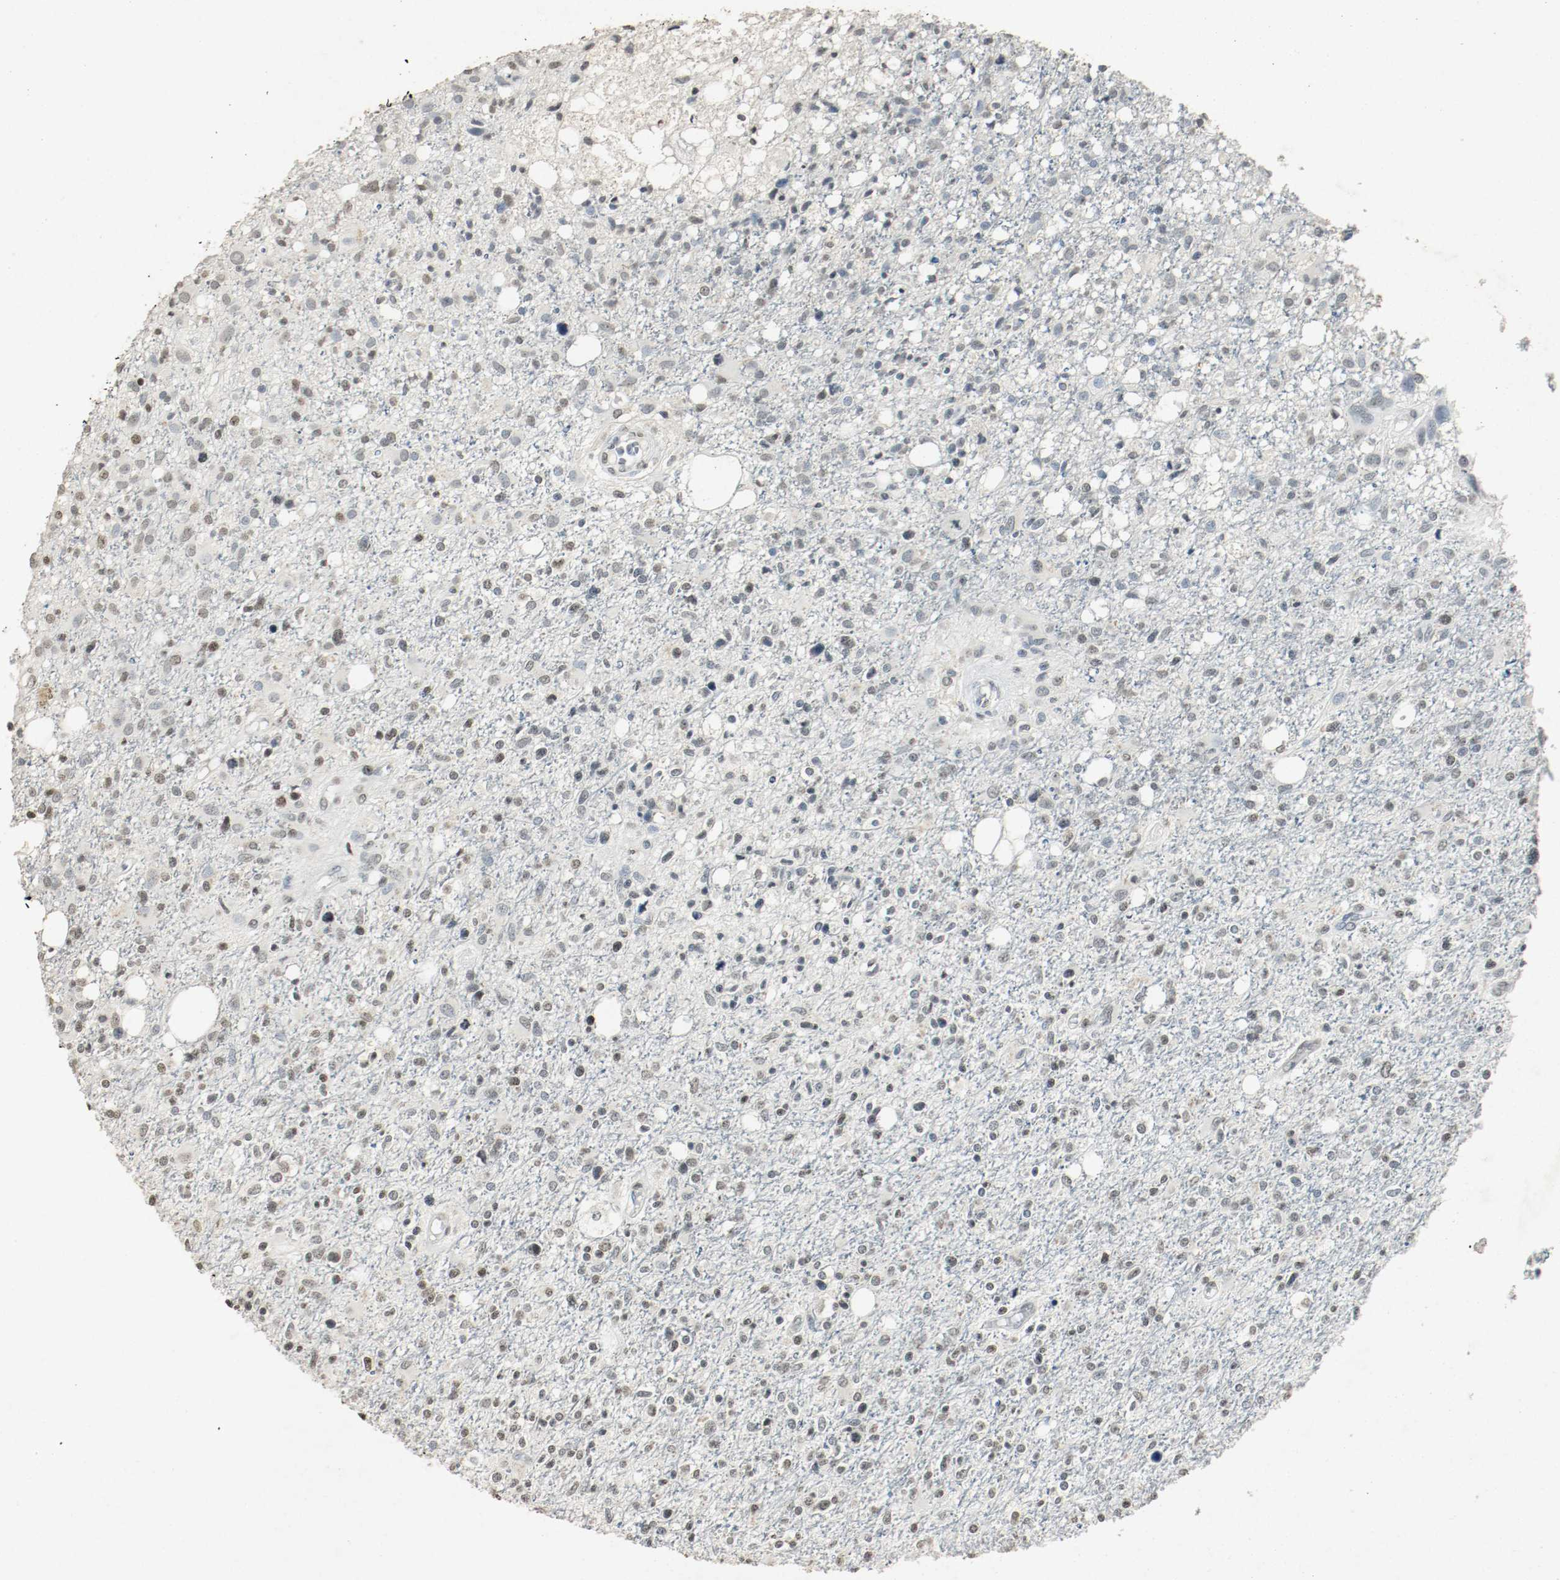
{"staining": {"intensity": "weak", "quantity": ">75%", "location": "nuclear"}, "tissue": "glioma", "cell_type": "Tumor cells", "image_type": "cancer", "snomed": [{"axis": "morphology", "description": "Glioma, malignant, High grade"}, {"axis": "topography", "description": "Cerebral cortex"}], "caption": "This is an image of immunohistochemistry (IHC) staining of malignant glioma (high-grade), which shows weak expression in the nuclear of tumor cells.", "gene": "DNMT1", "patient": {"sex": "male", "age": 76}}